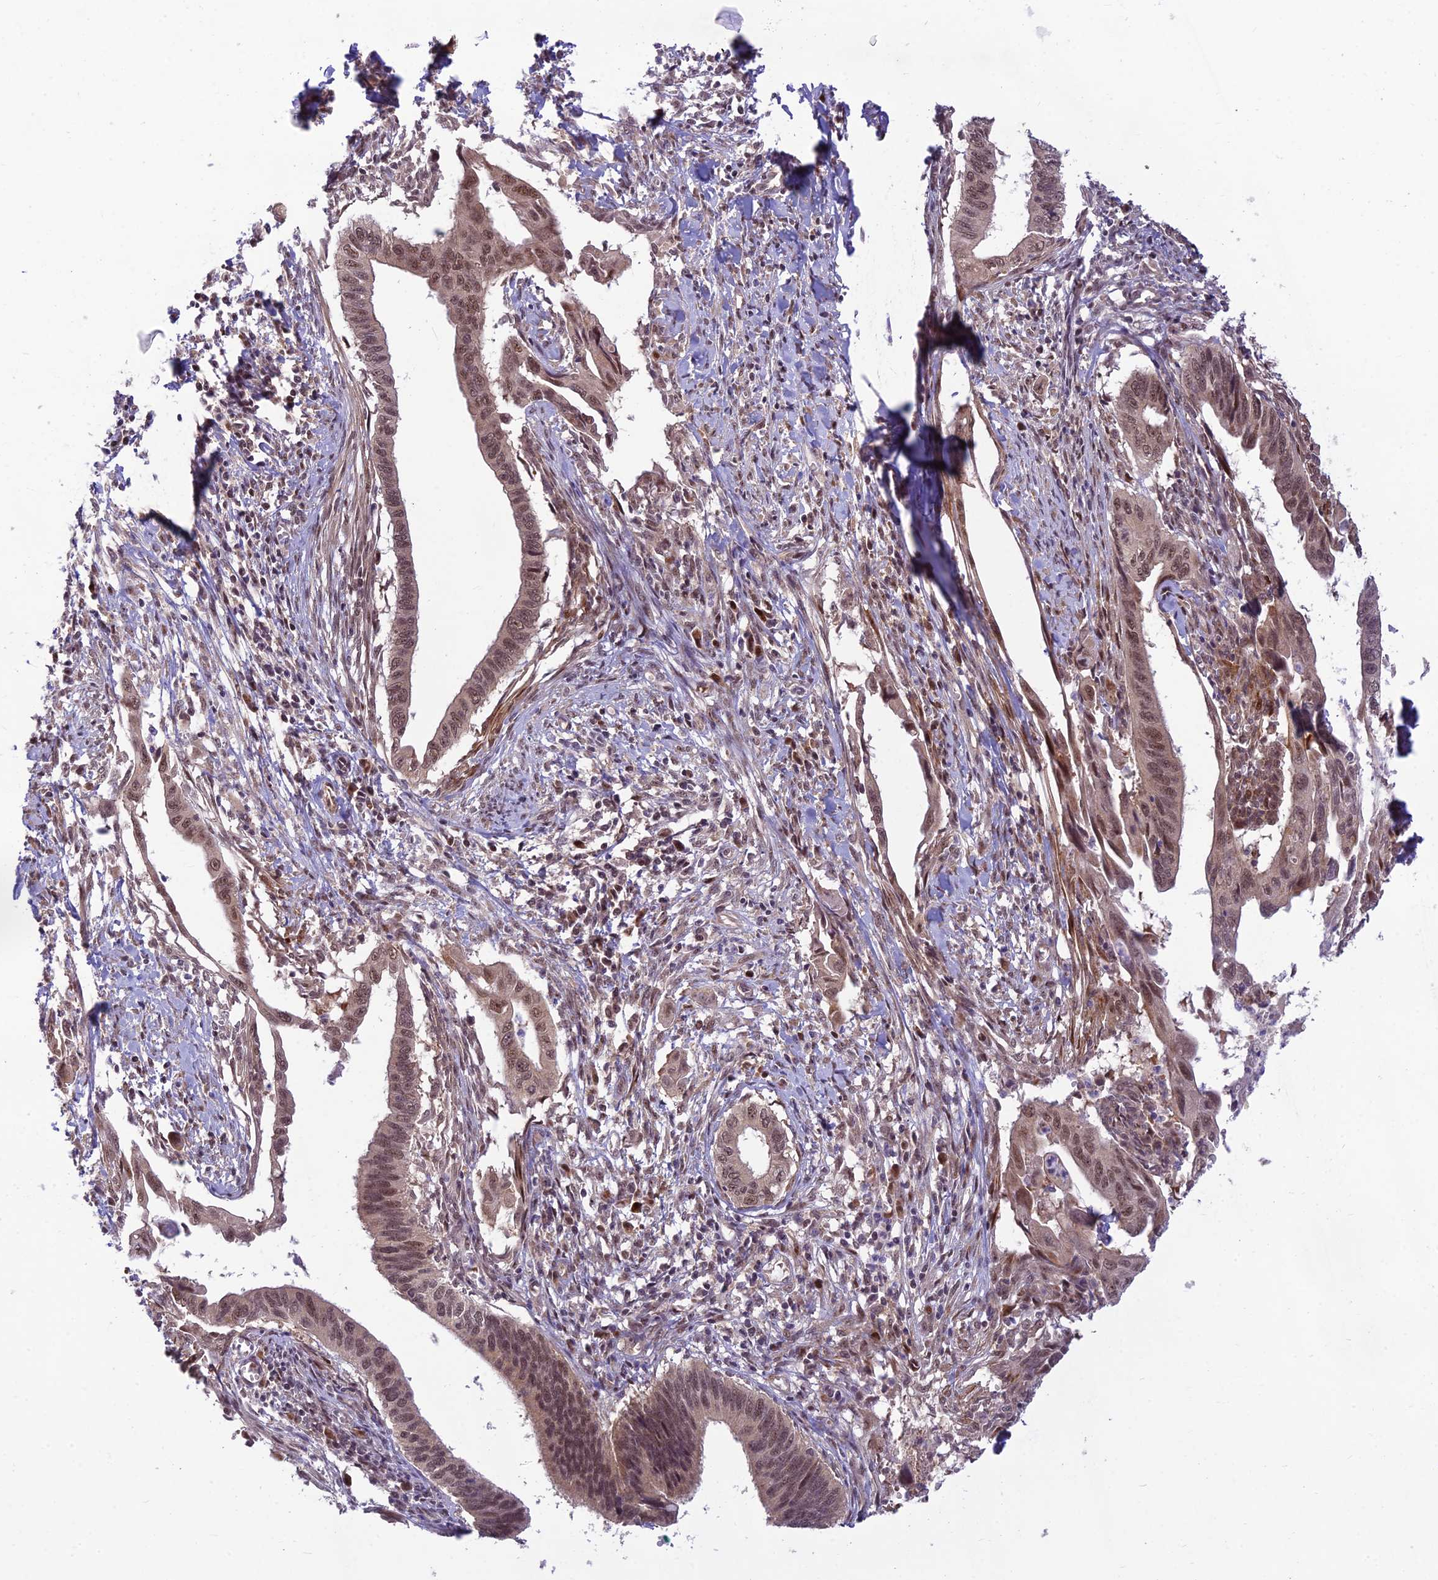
{"staining": {"intensity": "moderate", "quantity": ">75%", "location": "nuclear"}, "tissue": "cervical cancer", "cell_type": "Tumor cells", "image_type": "cancer", "snomed": [{"axis": "morphology", "description": "Adenocarcinoma, NOS"}, {"axis": "topography", "description": "Cervix"}], "caption": "Human cervical adenocarcinoma stained with a protein marker demonstrates moderate staining in tumor cells.", "gene": "ASPDH", "patient": {"sex": "female", "age": 42}}